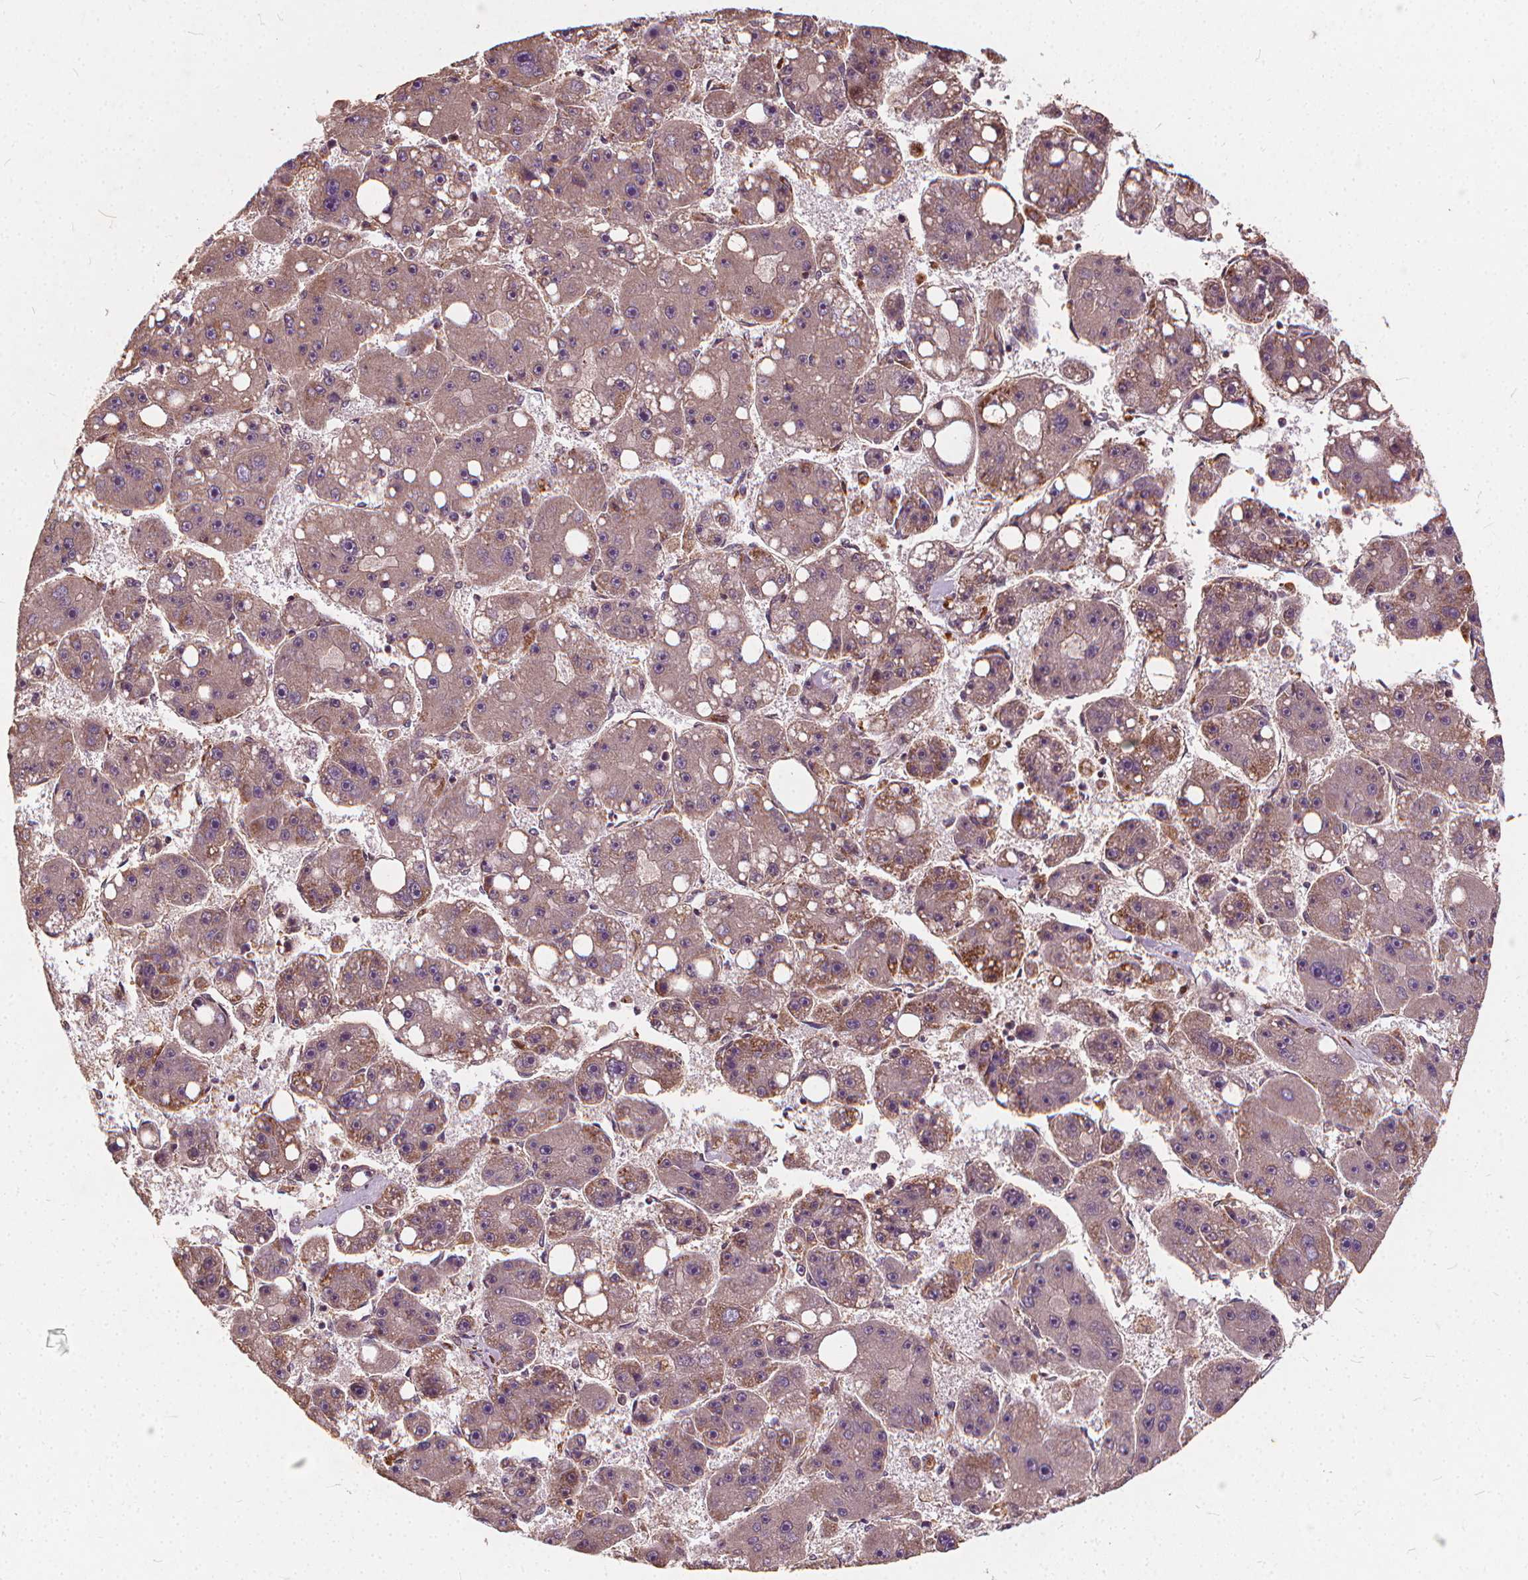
{"staining": {"intensity": "moderate", "quantity": ">75%", "location": "cytoplasmic/membranous"}, "tissue": "liver cancer", "cell_type": "Tumor cells", "image_type": "cancer", "snomed": [{"axis": "morphology", "description": "Carcinoma, Hepatocellular, NOS"}, {"axis": "topography", "description": "Liver"}], "caption": "Immunohistochemical staining of liver hepatocellular carcinoma displays moderate cytoplasmic/membranous protein staining in about >75% of tumor cells.", "gene": "ORAI2", "patient": {"sex": "female", "age": 61}}